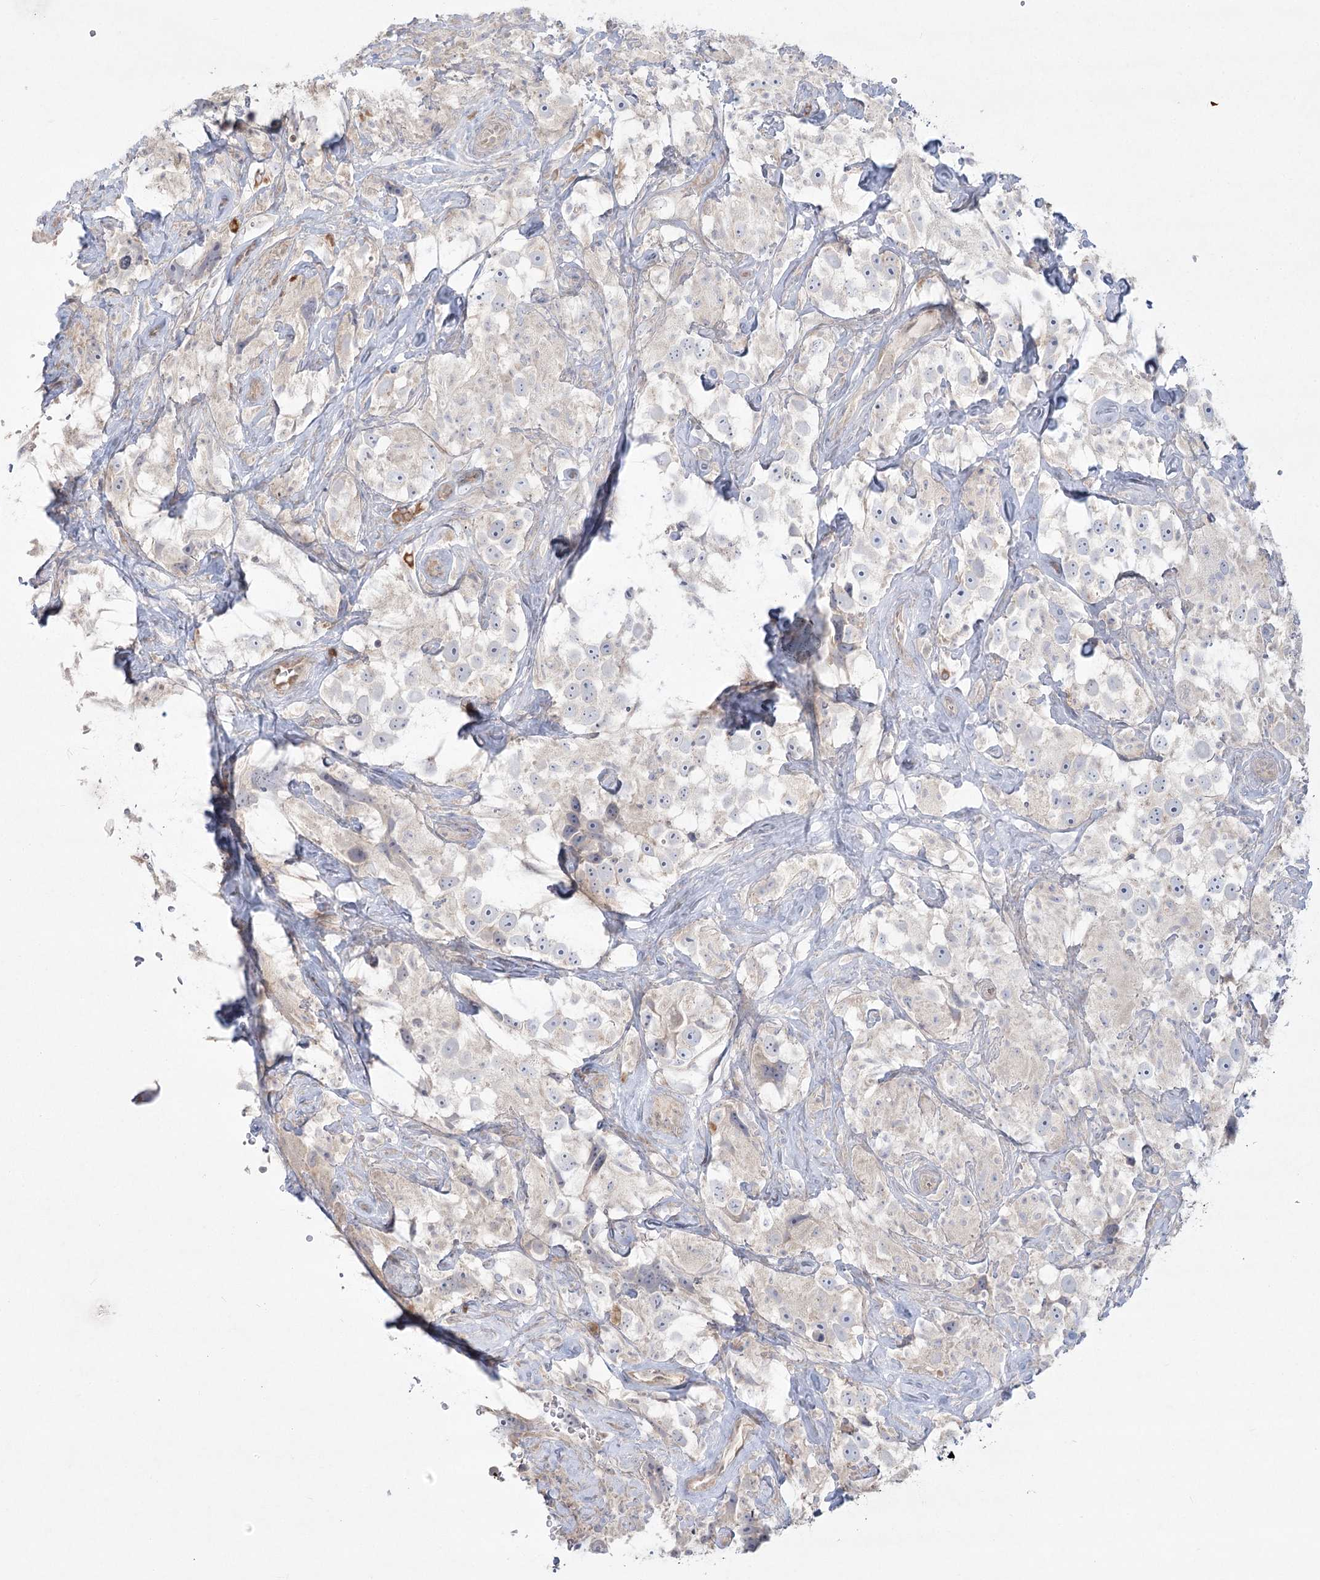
{"staining": {"intensity": "negative", "quantity": "none", "location": "none"}, "tissue": "testis cancer", "cell_type": "Tumor cells", "image_type": "cancer", "snomed": [{"axis": "morphology", "description": "Seminoma, NOS"}, {"axis": "topography", "description": "Testis"}], "caption": "IHC of testis cancer (seminoma) shows no expression in tumor cells.", "gene": "CAMTA1", "patient": {"sex": "male", "age": 49}}